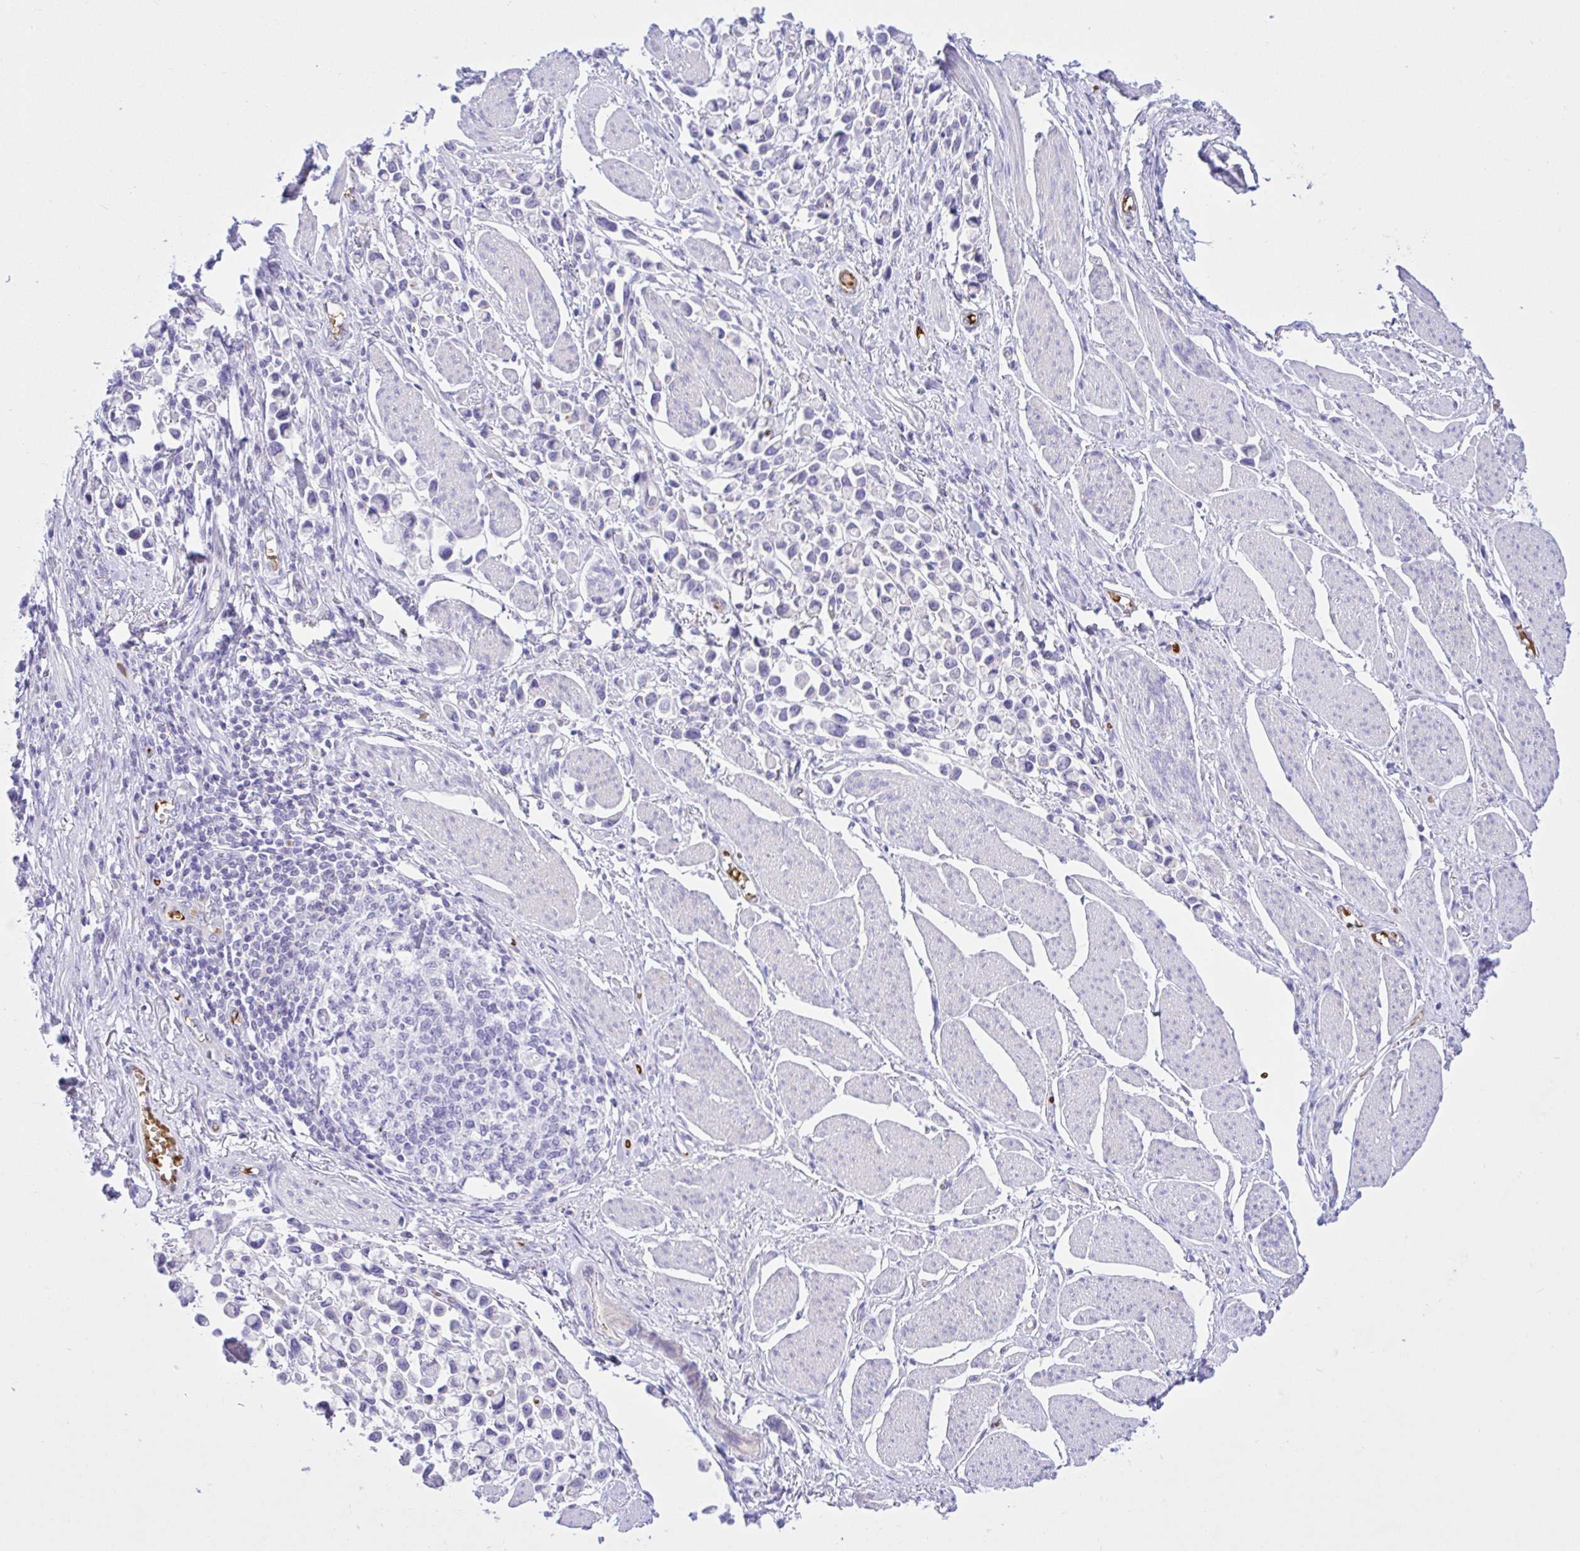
{"staining": {"intensity": "negative", "quantity": "none", "location": "none"}, "tissue": "stomach cancer", "cell_type": "Tumor cells", "image_type": "cancer", "snomed": [{"axis": "morphology", "description": "Adenocarcinoma, NOS"}, {"axis": "topography", "description": "Stomach"}], "caption": "Immunohistochemistry image of stomach cancer stained for a protein (brown), which demonstrates no expression in tumor cells. The staining is performed using DAB (3,3'-diaminobenzidine) brown chromogen with nuclei counter-stained in using hematoxylin.", "gene": "ZNF221", "patient": {"sex": "female", "age": 81}}